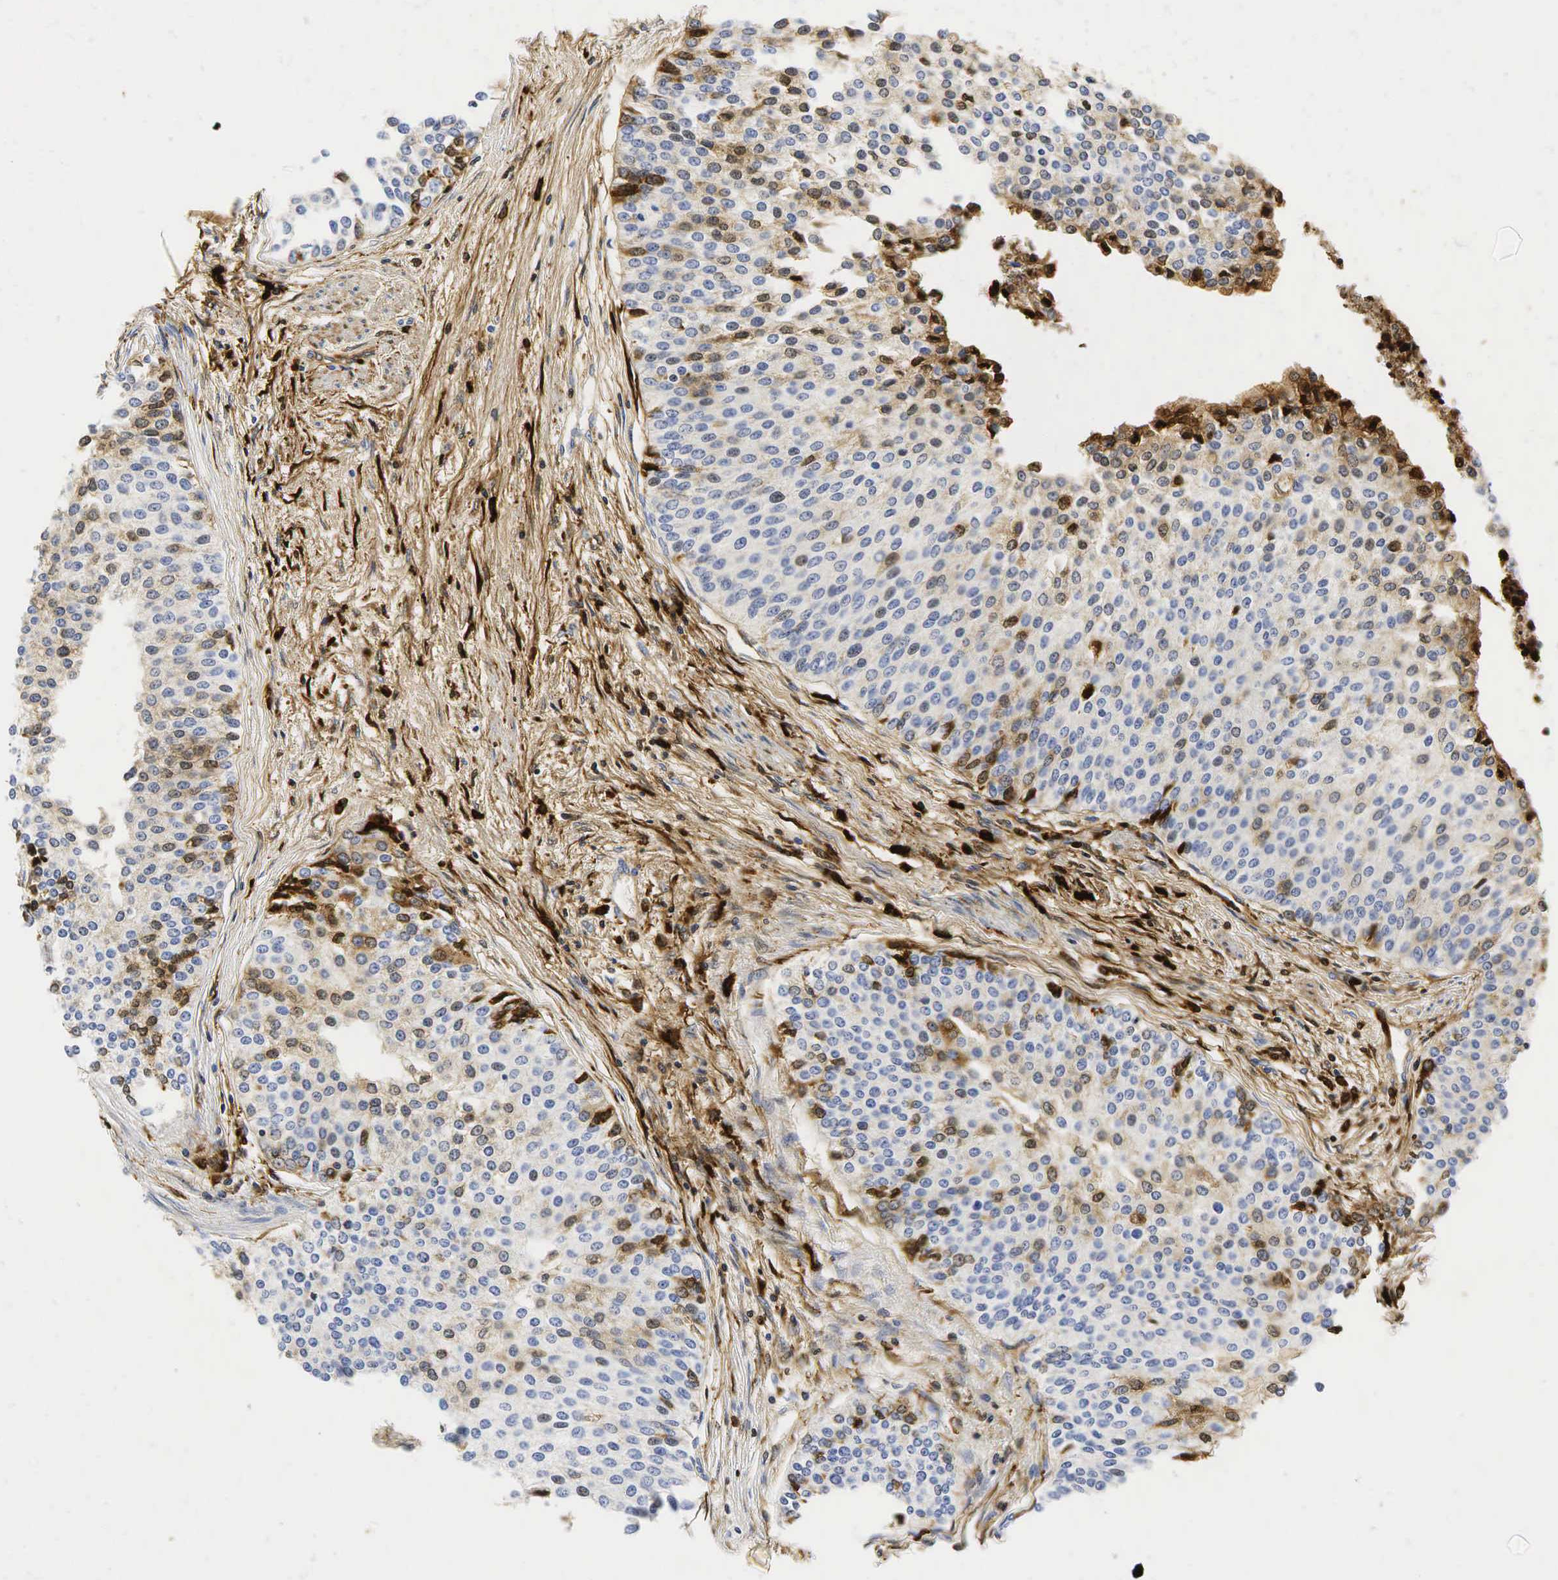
{"staining": {"intensity": "weak", "quantity": "<25%", "location": "cytoplasmic/membranous"}, "tissue": "urothelial cancer", "cell_type": "Tumor cells", "image_type": "cancer", "snomed": [{"axis": "morphology", "description": "Urothelial carcinoma, Low grade"}, {"axis": "topography", "description": "Urinary bladder"}], "caption": "This is a micrograph of immunohistochemistry staining of urothelial cancer, which shows no staining in tumor cells. (DAB IHC with hematoxylin counter stain).", "gene": "LYZ", "patient": {"sex": "female", "age": 73}}